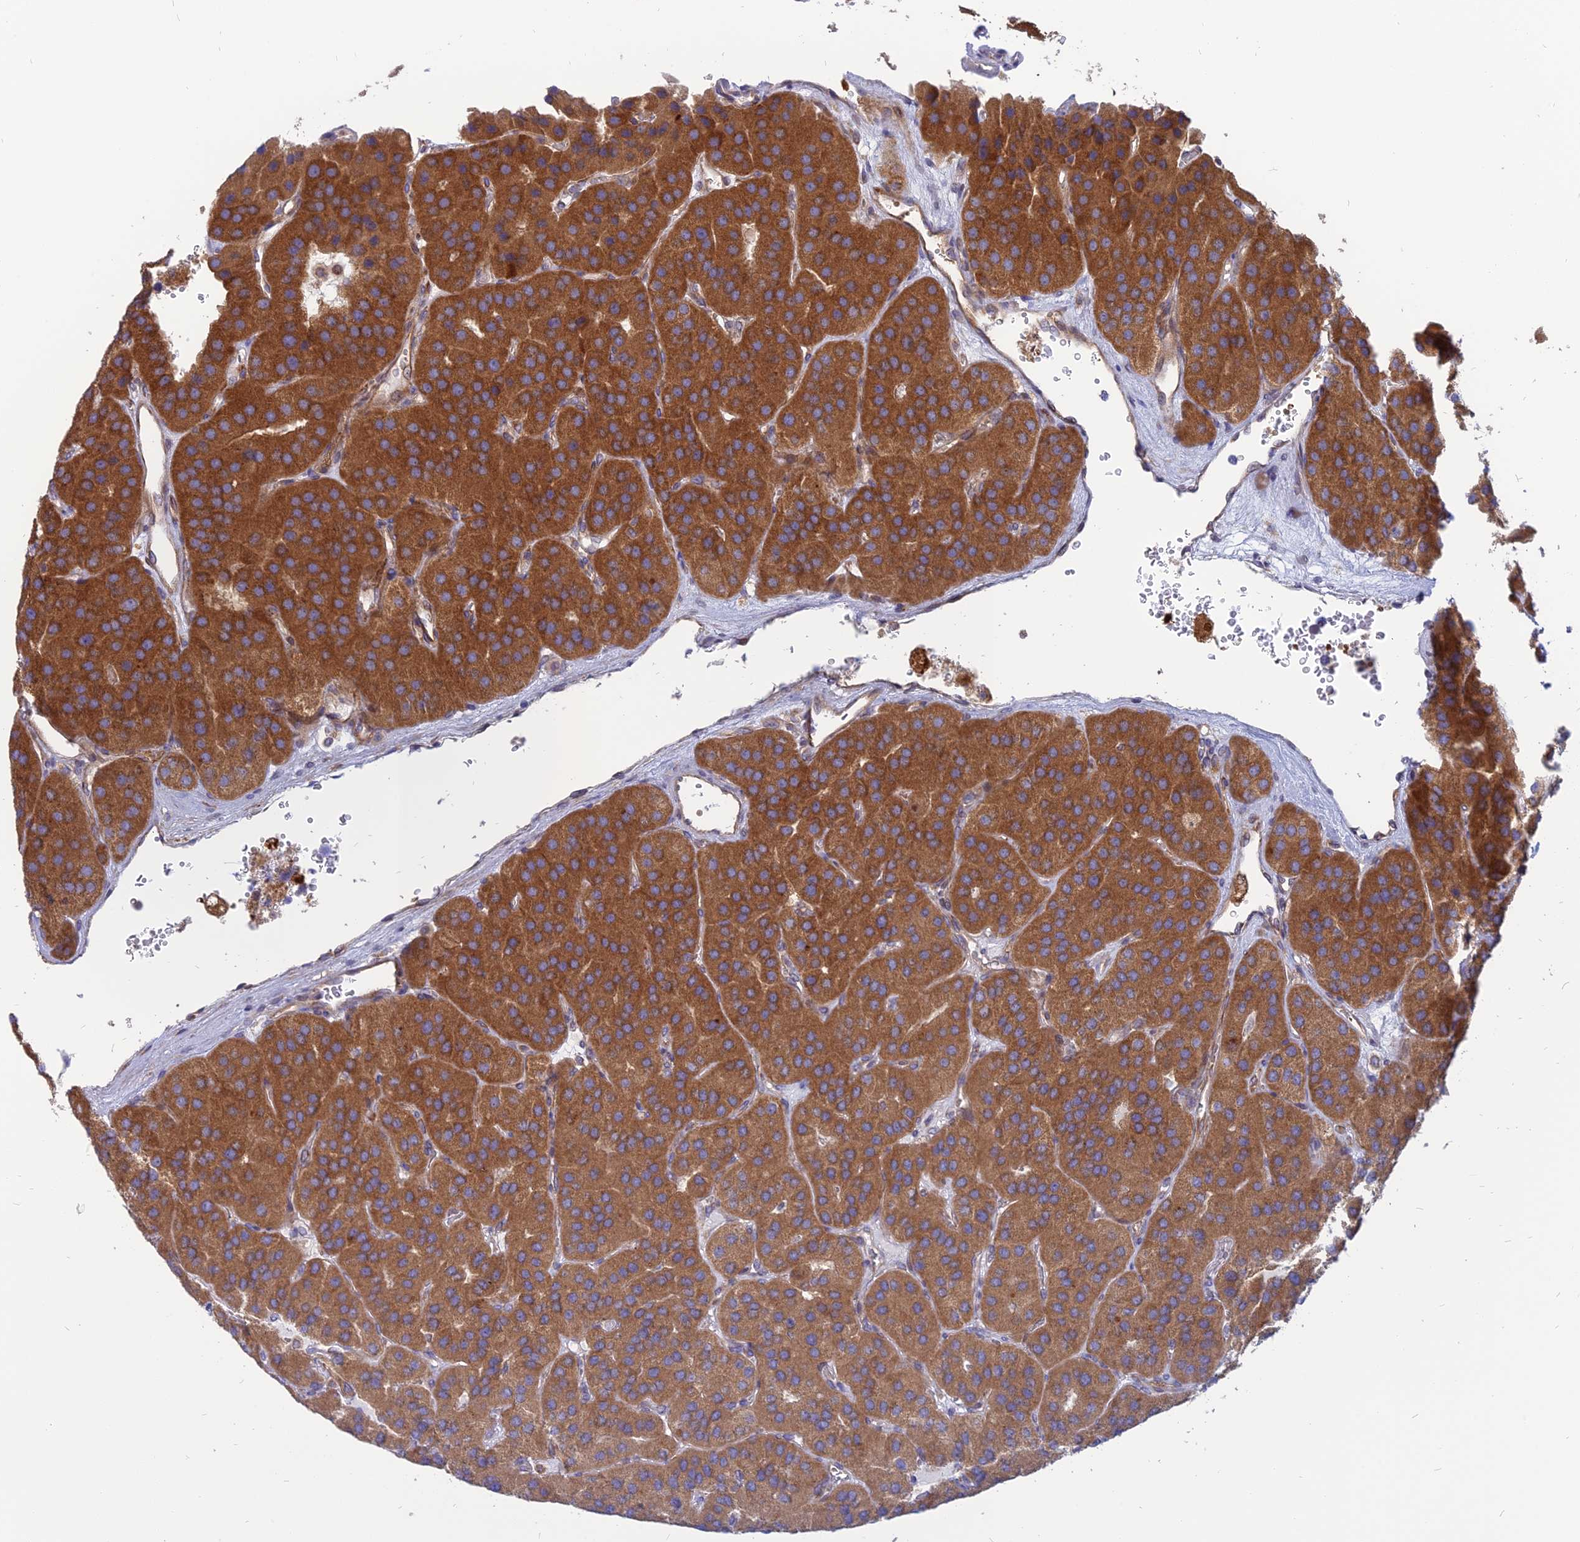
{"staining": {"intensity": "moderate", "quantity": ">75%", "location": "cytoplasmic/membranous"}, "tissue": "parathyroid gland", "cell_type": "Glandular cells", "image_type": "normal", "snomed": [{"axis": "morphology", "description": "Normal tissue, NOS"}, {"axis": "morphology", "description": "Adenoma, NOS"}, {"axis": "topography", "description": "Parathyroid gland"}], "caption": "An immunohistochemistry image of normal tissue is shown. Protein staining in brown highlights moderate cytoplasmic/membranous positivity in parathyroid gland within glandular cells. The staining was performed using DAB to visualize the protein expression in brown, while the nuclei were stained in blue with hematoxylin (Magnification: 20x).", "gene": "PHKA2", "patient": {"sex": "female", "age": 86}}